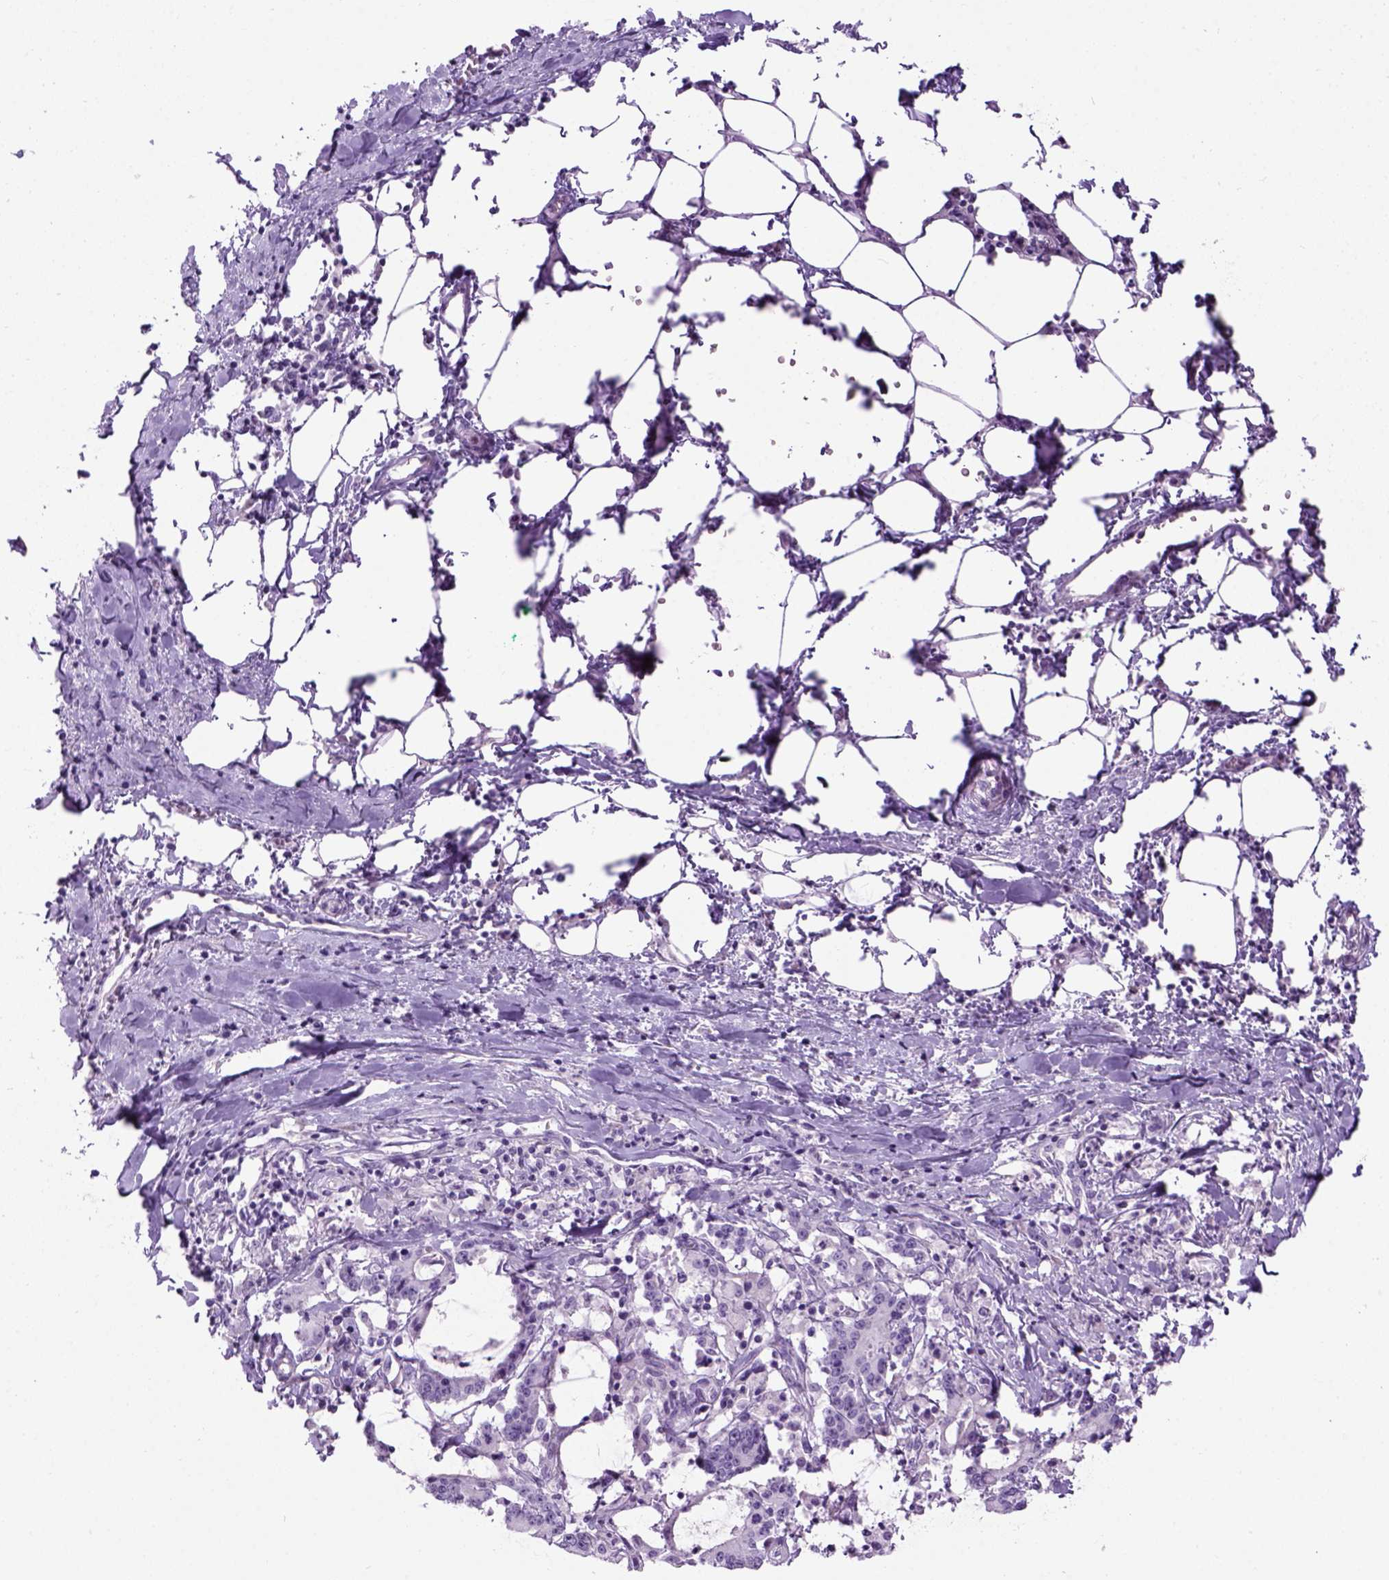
{"staining": {"intensity": "negative", "quantity": "none", "location": "none"}, "tissue": "stomach cancer", "cell_type": "Tumor cells", "image_type": "cancer", "snomed": [{"axis": "morphology", "description": "Adenocarcinoma, NOS"}, {"axis": "topography", "description": "Stomach, upper"}], "caption": "Human stomach cancer (adenocarcinoma) stained for a protein using IHC displays no expression in tumor cells.", "gene": "GABRB2", "patient": {"sex": "male", "age": 68}}